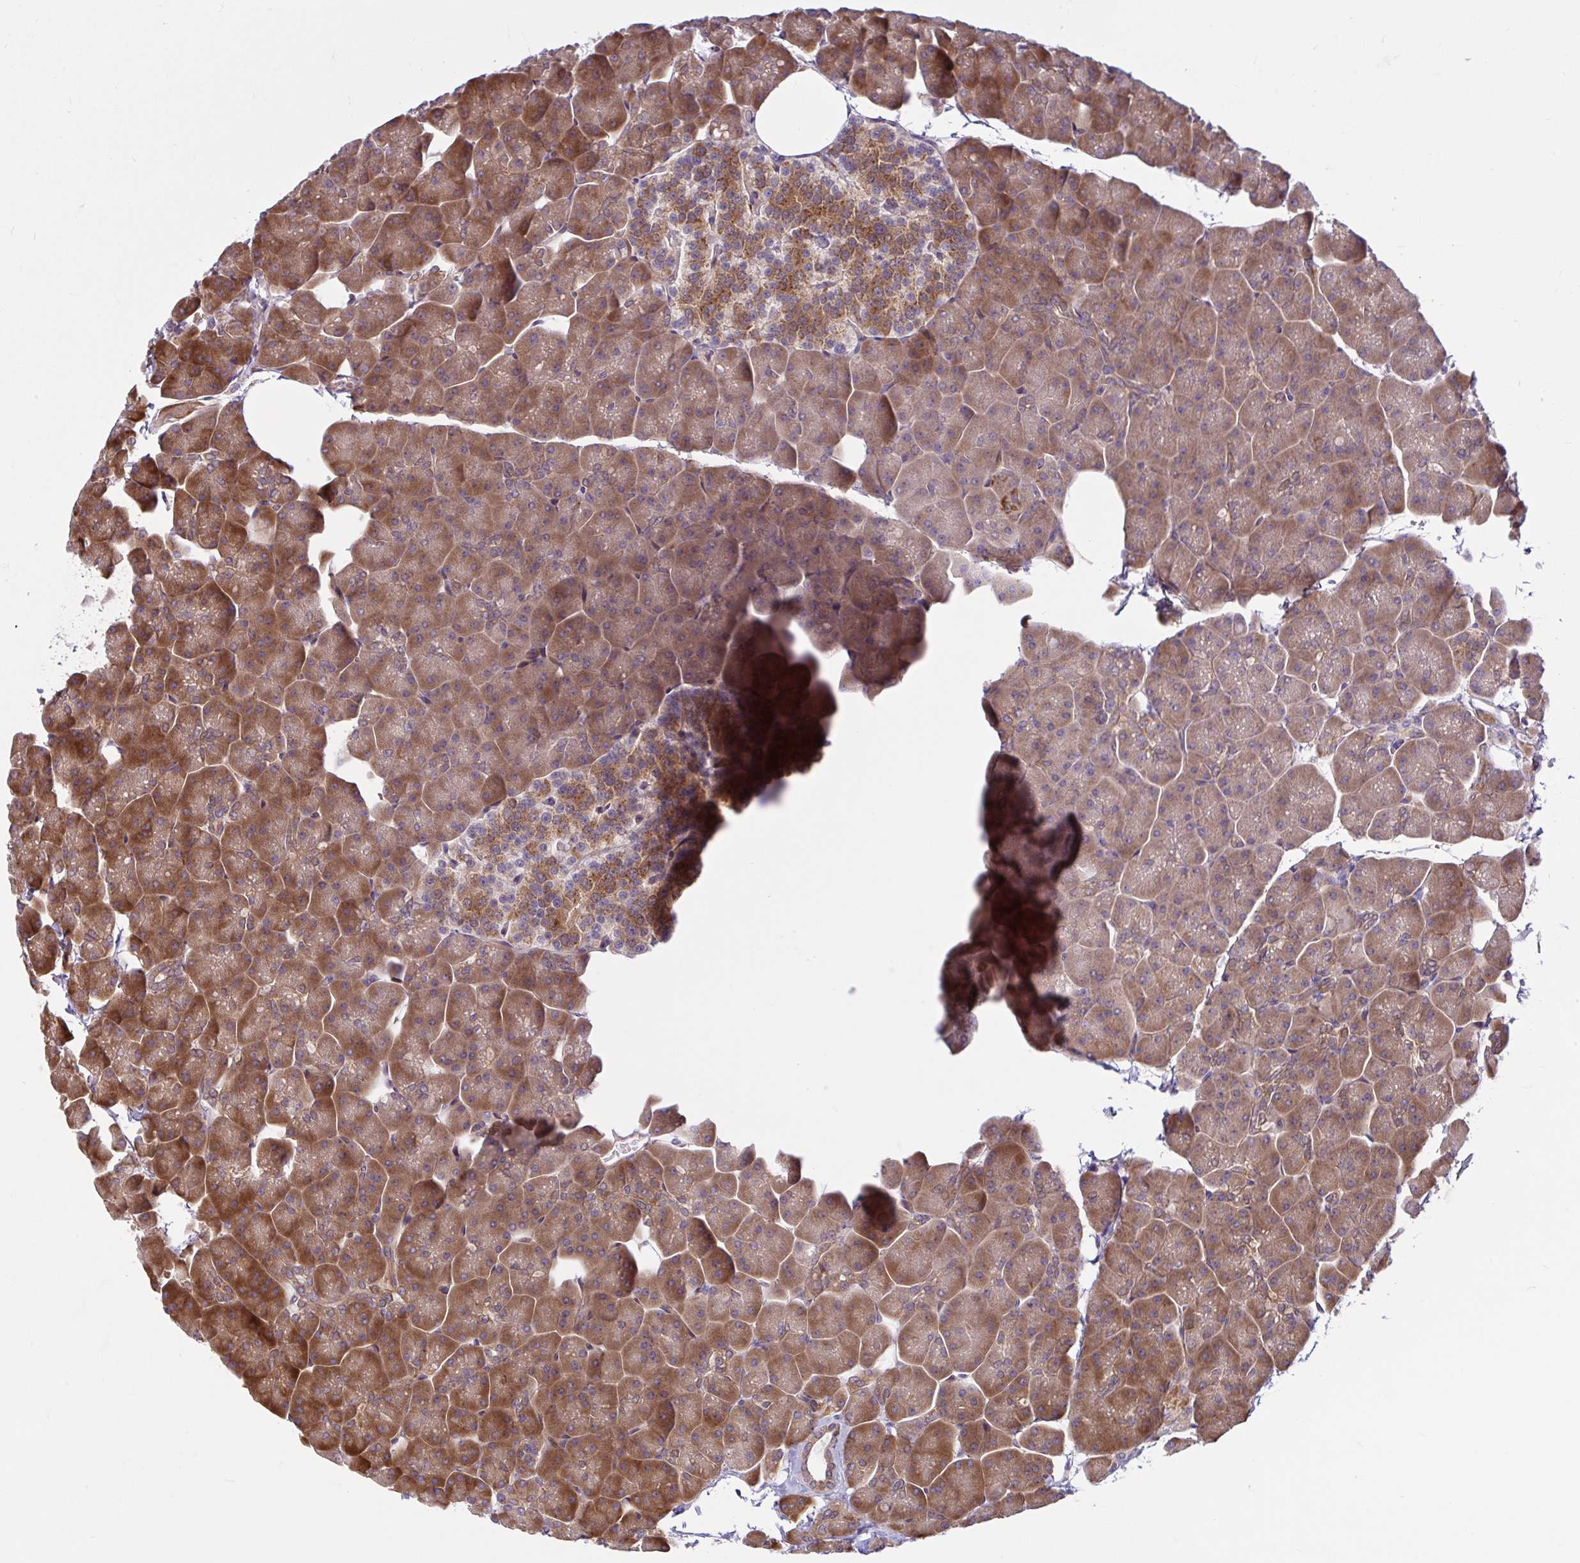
{"staining": {"intensity": "moderate", "quantity": ">75%", "location": "cytoplasmic/membranous"}, "tissue": "pancreas", "cell_type": "Exocrine glandular cells", "image_type": "normal", "snomed": [{"axis": "morphology", "description": "Normal tissue, NOS"}, {"axis": "topography", "description": "Pancreas"}], "caption": "IHC (DAB (3,3'-diaminobenzidine)) staining of unremarkable human pancreas shows moderate cytoplasmic/membranous protein positivity in about >75% of exocrine glandular cells.", "gene": "NTPCR", "patient": {"sex": "male", "age": 35}}